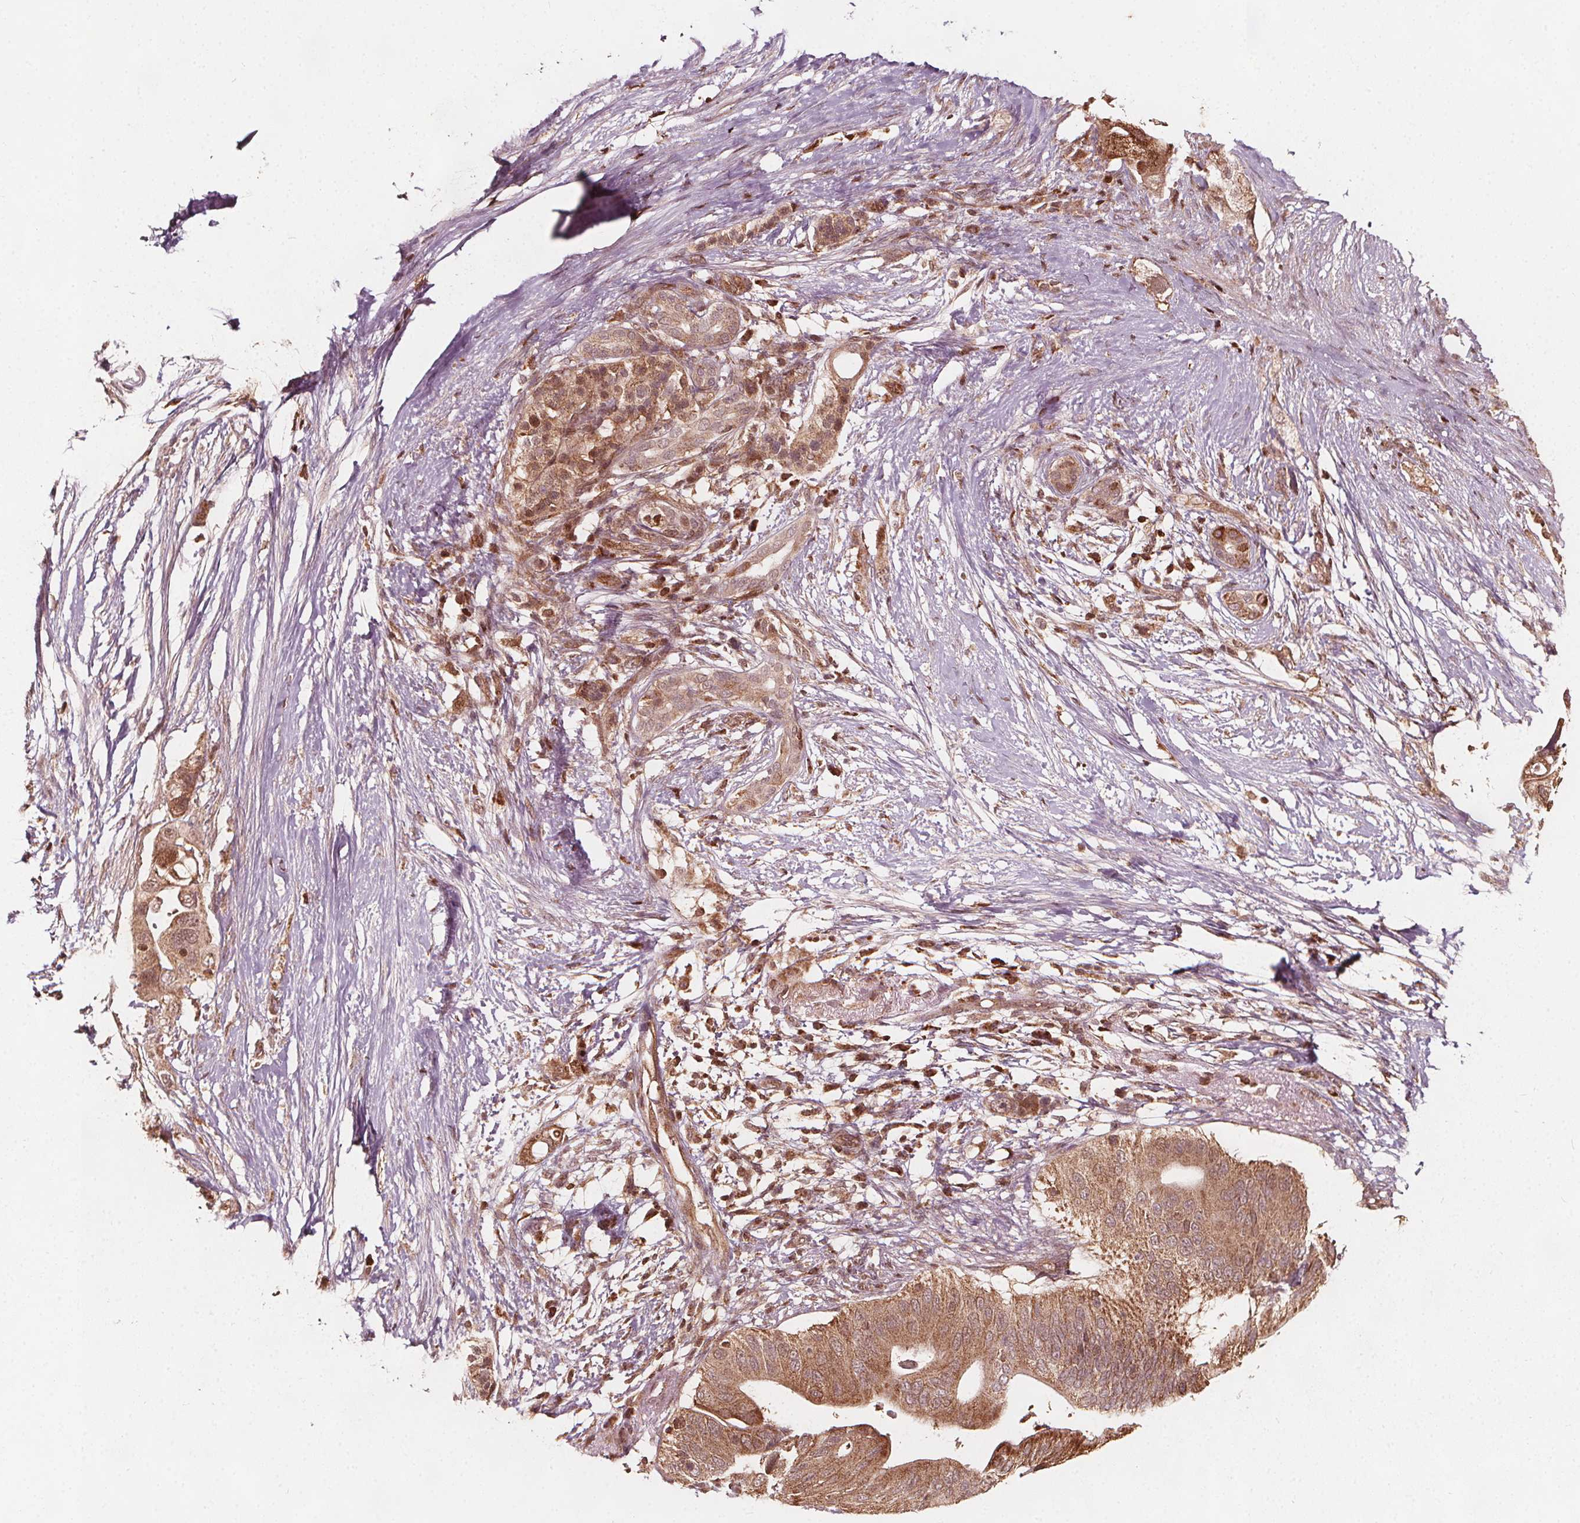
{"staining": {"intensity": "moderate", "quantity": ">75%", "location": "cytoplasmic/membranous"}, "tissue": "pancreatic cancer", "cell_type": "Tumor cells", "image_type": "cancer", "snomed": [{"axis": "morphology", "description": "Adenocarcinoma, NOS"}, {"axis": "topography", "description": "Pancreas"}], "caption": "Protein staining displays moderate cytoplasmic/membranous expression in approximately >75% of tumor cells in pancreatic adenocarcinoma.", "gene": "AIP", "patient": {"sex": "female", "age": 72}}